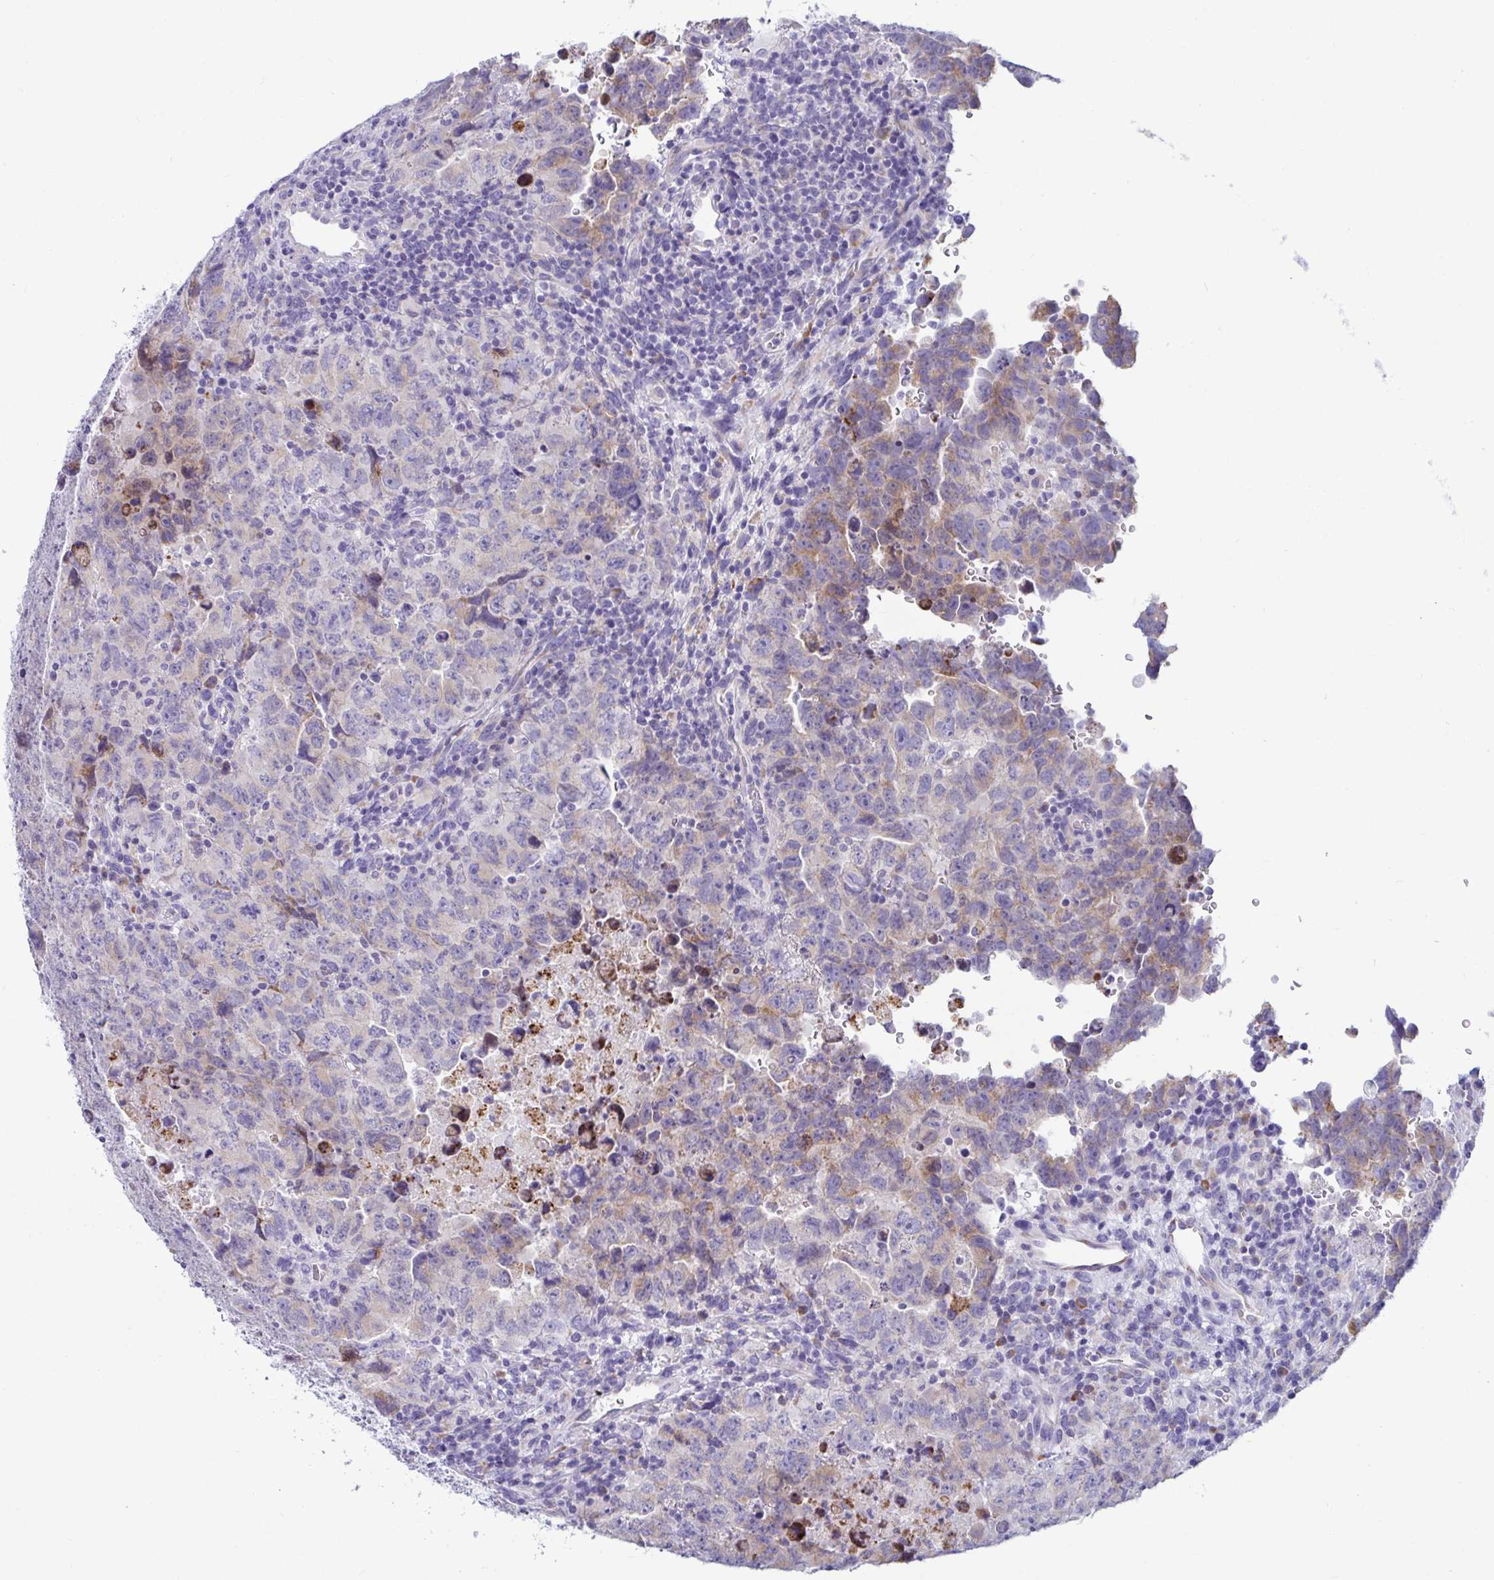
{"staining": {"intensity": "weak", "quantity": "25%-75%", "location": "cytoplasmic/membranous"}, "tissue": "testis cancer", "cell_type": "Tumor cells", "image_type": "cancer", "snomed": [{"axis": "morphology", "description": "Carcinoma, Embryonal, NOS"}, {"axis": "topography", "description": "Testis"}], "caption": "This image reveals testis embryonal carcinoma stained with immunohistochemistry (IHC) to label a protein in brown. The cytoplasmic/membranous of tumor cells show weak positivity for the protein. Nuclei are counter-stained blue.", "gene": "TFPI2", "patient": {"sex": "male", "age": 24}}